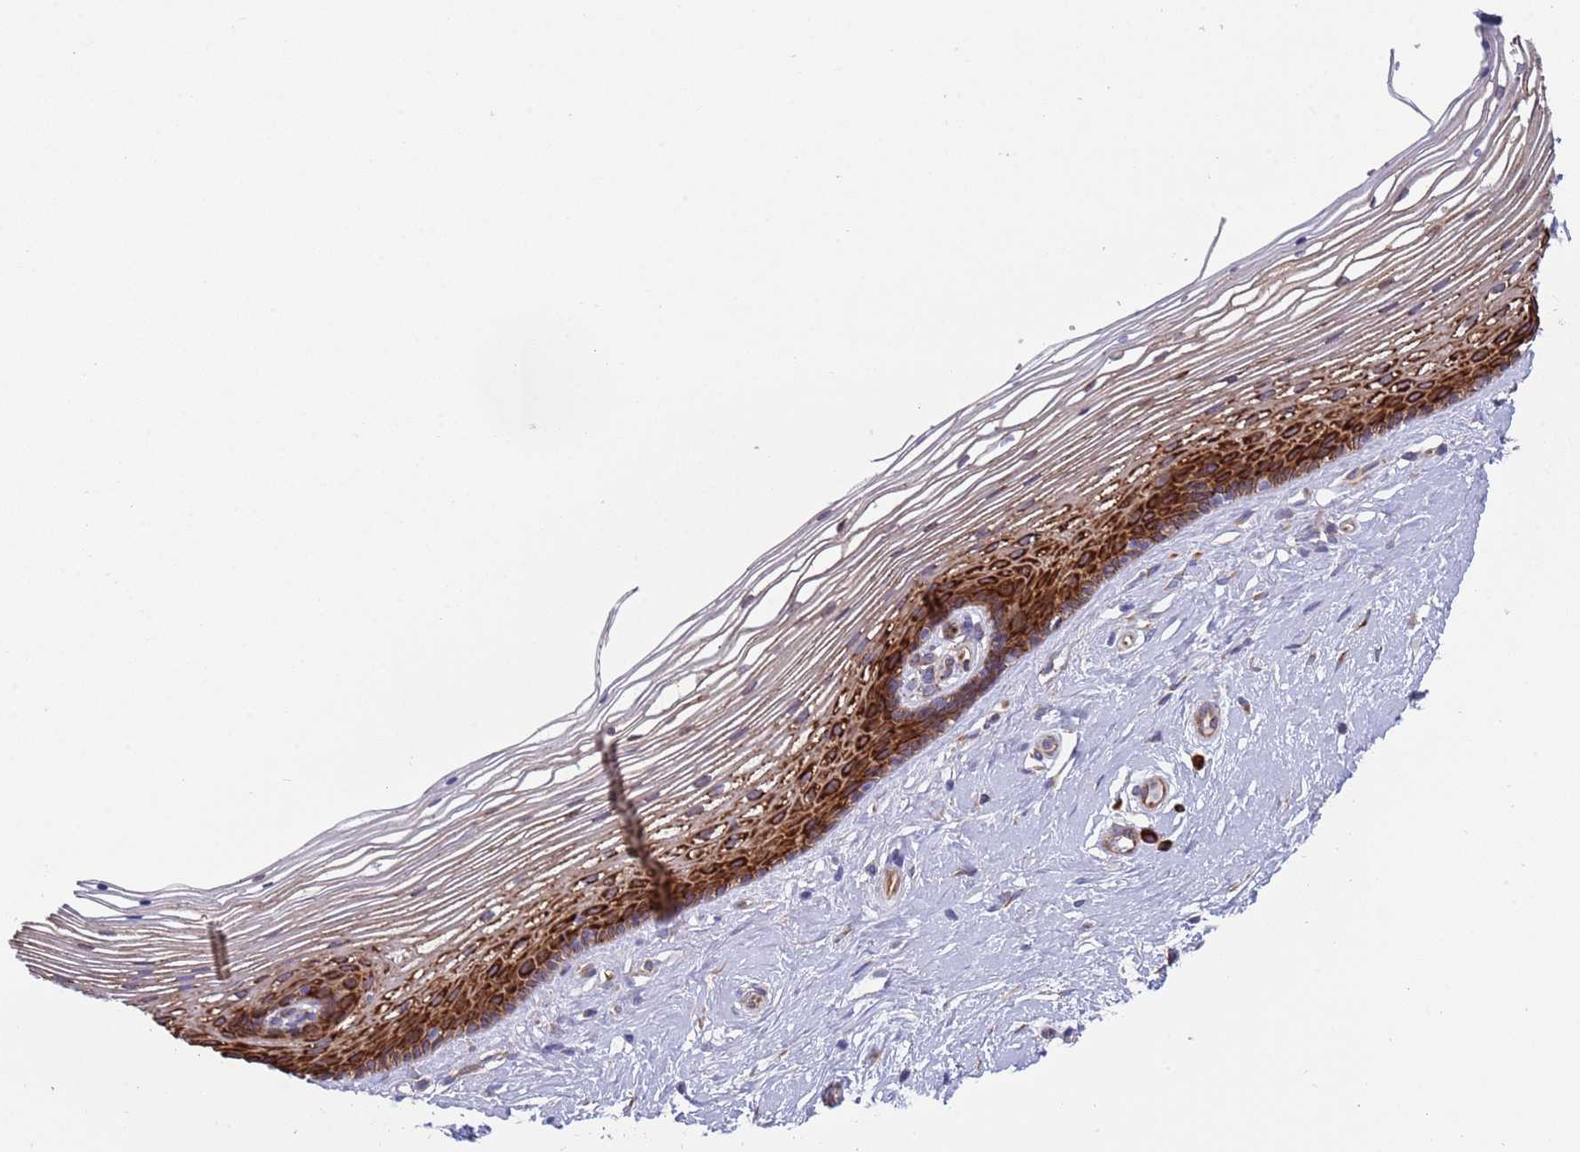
{"staining": {"intensity": "strong", "quantity": "25%-75%", "location": "cytoplasmic/membranous"}, "tissue": "vagina", "cell_type": "Squamous epithelial cells", "image_type": "normal", "snomed": [{"axis": "morphology", "description": "Normal tissue, NOS"}, {"axis": "topography", "description": "Vagina"}], "caption": "This is an image of immunohistochemistry (IHC) staining of unremarkable vagina, which shows strong staining in the cytoplasmic/membranous of squamous epithelial cells.", "gene": "ENSG00000286098", "patient": {"sex": "female", "age": 46}}